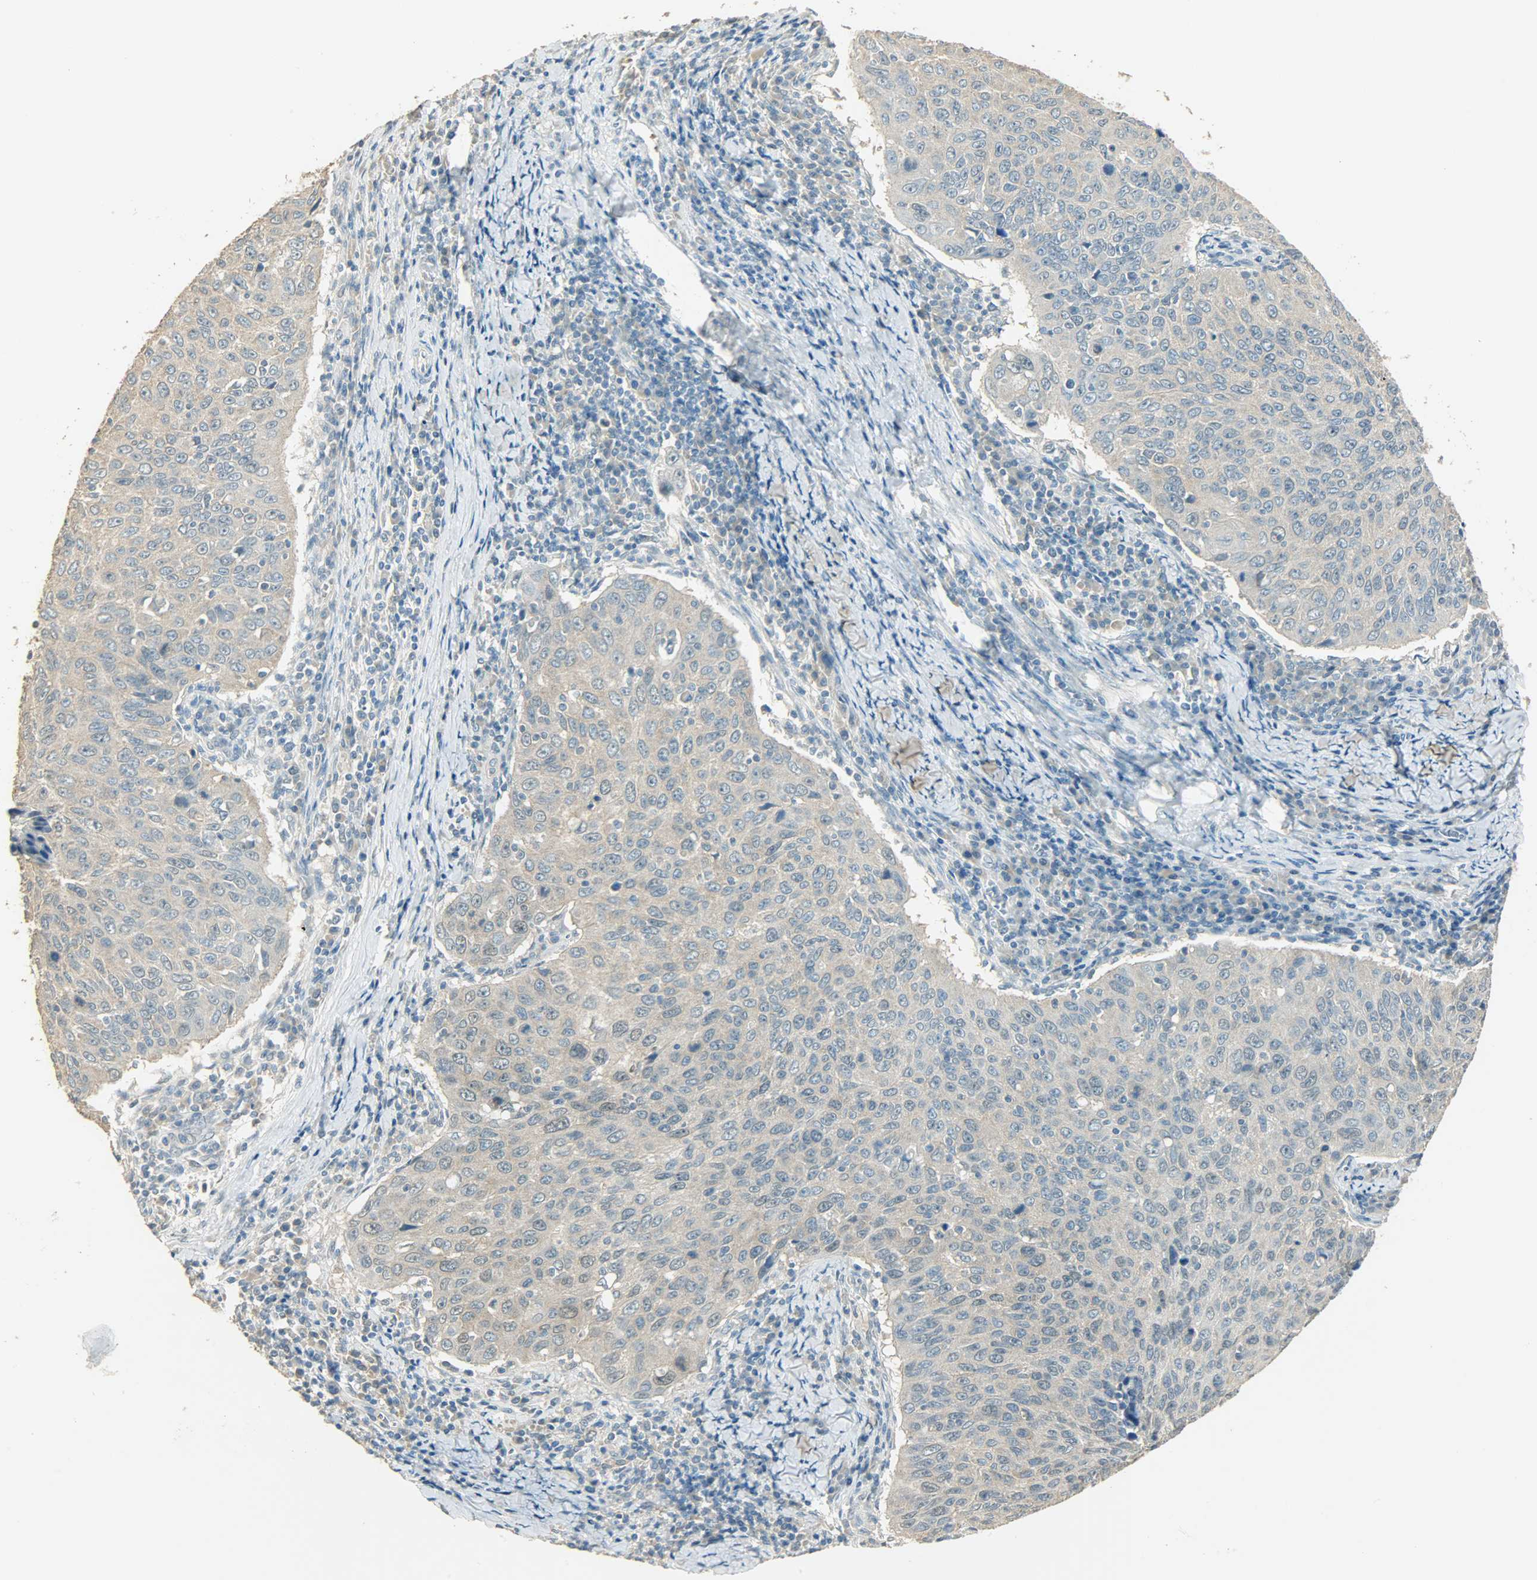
{"staining": {"intensity": "weak", "quantity": ">75%", "location": "cytoplasmic/membranous"}, "tissue": "cervical cancer", "cell_type": "Tumor cells", "image_type": "cancer", "snomed": [{"axis": "morphology", "description": "Squamous cell carcinoma, NOS"}, {"axis": "topography", "description": "Cervix"}], "caption": "Cervical cancer tissue reveals weak cytoplasmic/membranous staining in approximately >75% of tumor cells, visualized by immunohistochemistry.", "gene": "PRMT5", "patient": {"sex": "female", "age": 53}}